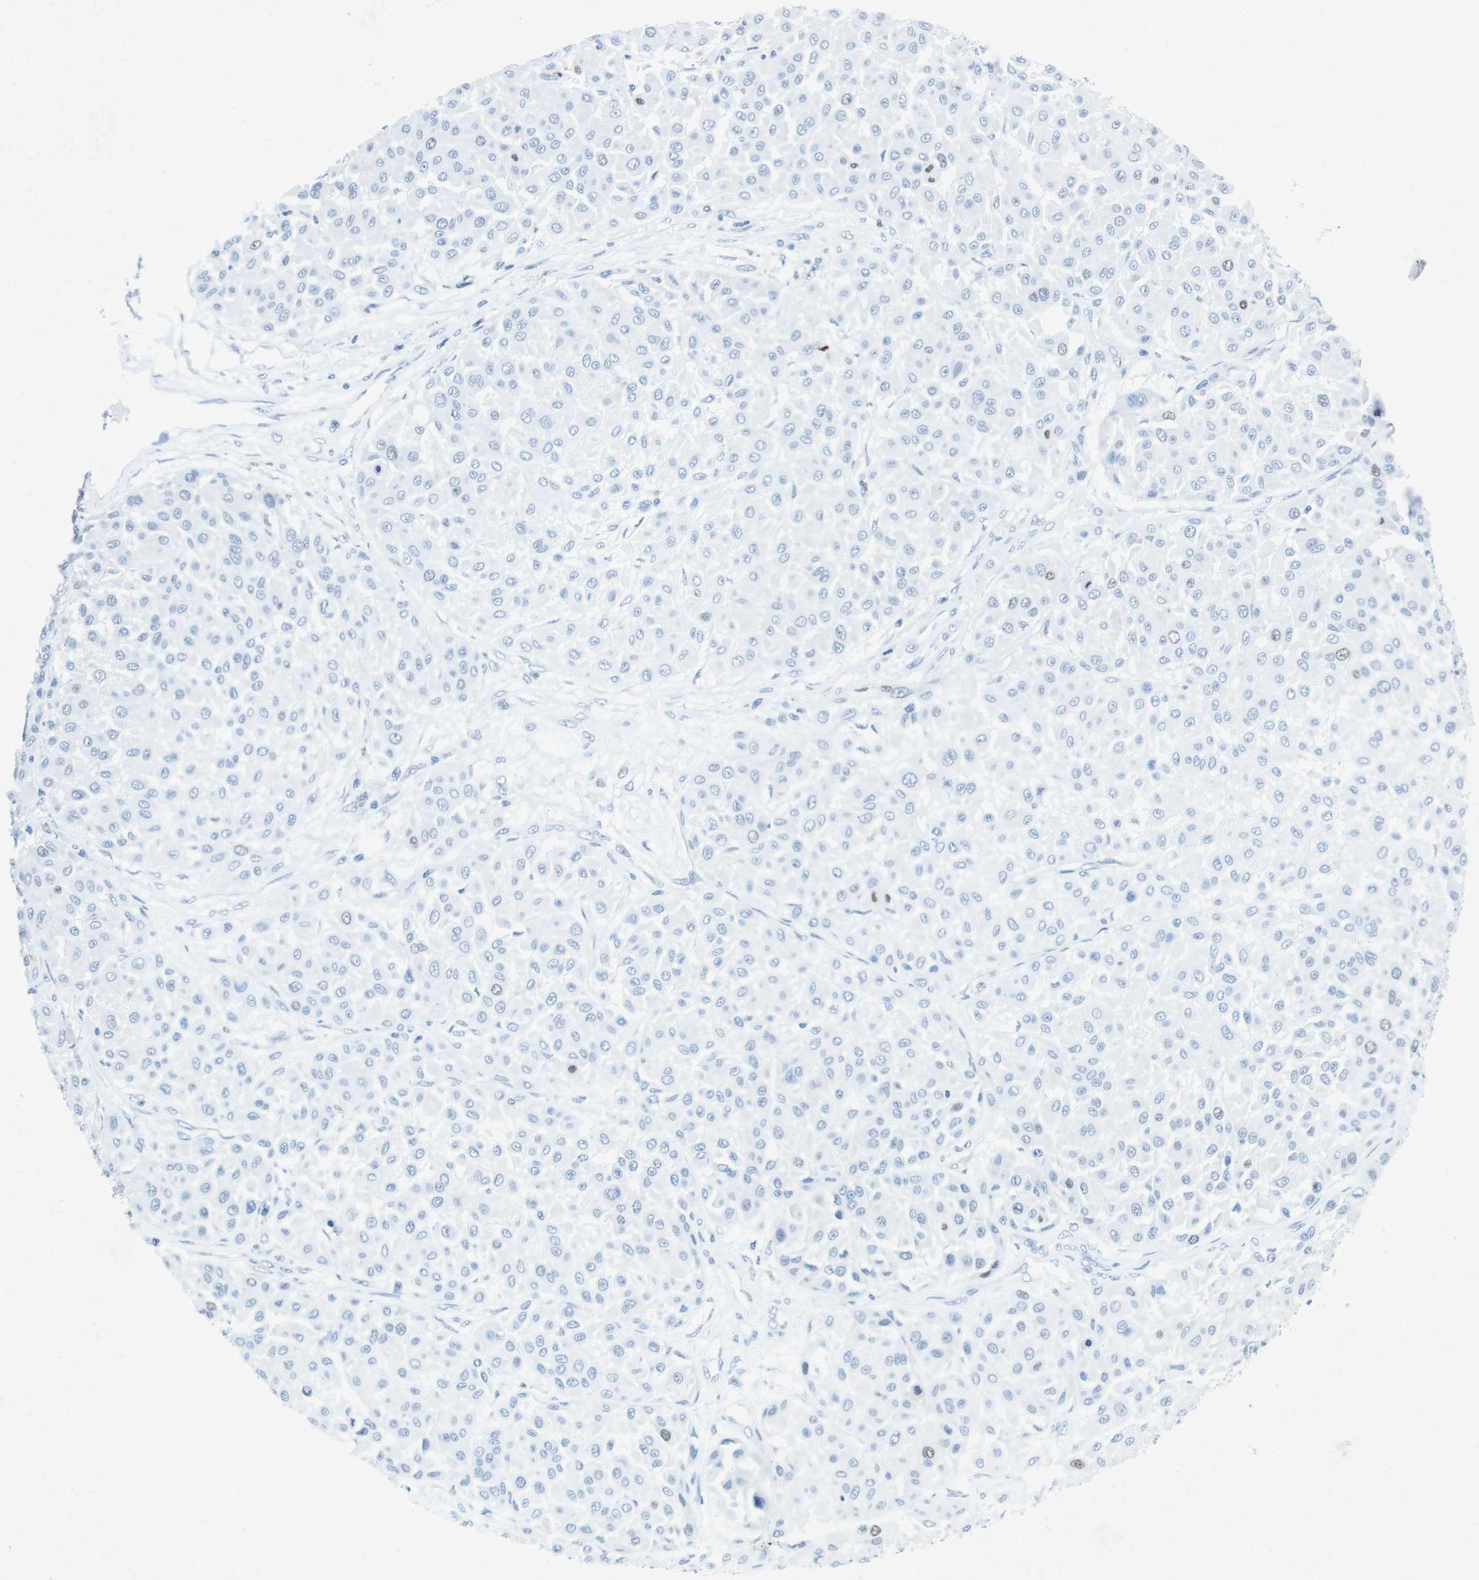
{"staining": {"intensity": "negative", "quantity": "none", "location": "none"}, "tissue": "melanoma", "cell_type": "Tumor cells", "image_type": "cancer", "snomed": [{"axis": "morphology", "description": "Malignant melanoma, Metastatic site"}, {"axis": "topography", "description": "Soft tissue"}], "caption": "Malignant melanoma (metastatic site) was stained to show a protein in brown. There is no significant positivity in tumor cells.", "gene": "CTAG1B", "patient": {"sex": "male", "age": 41}}